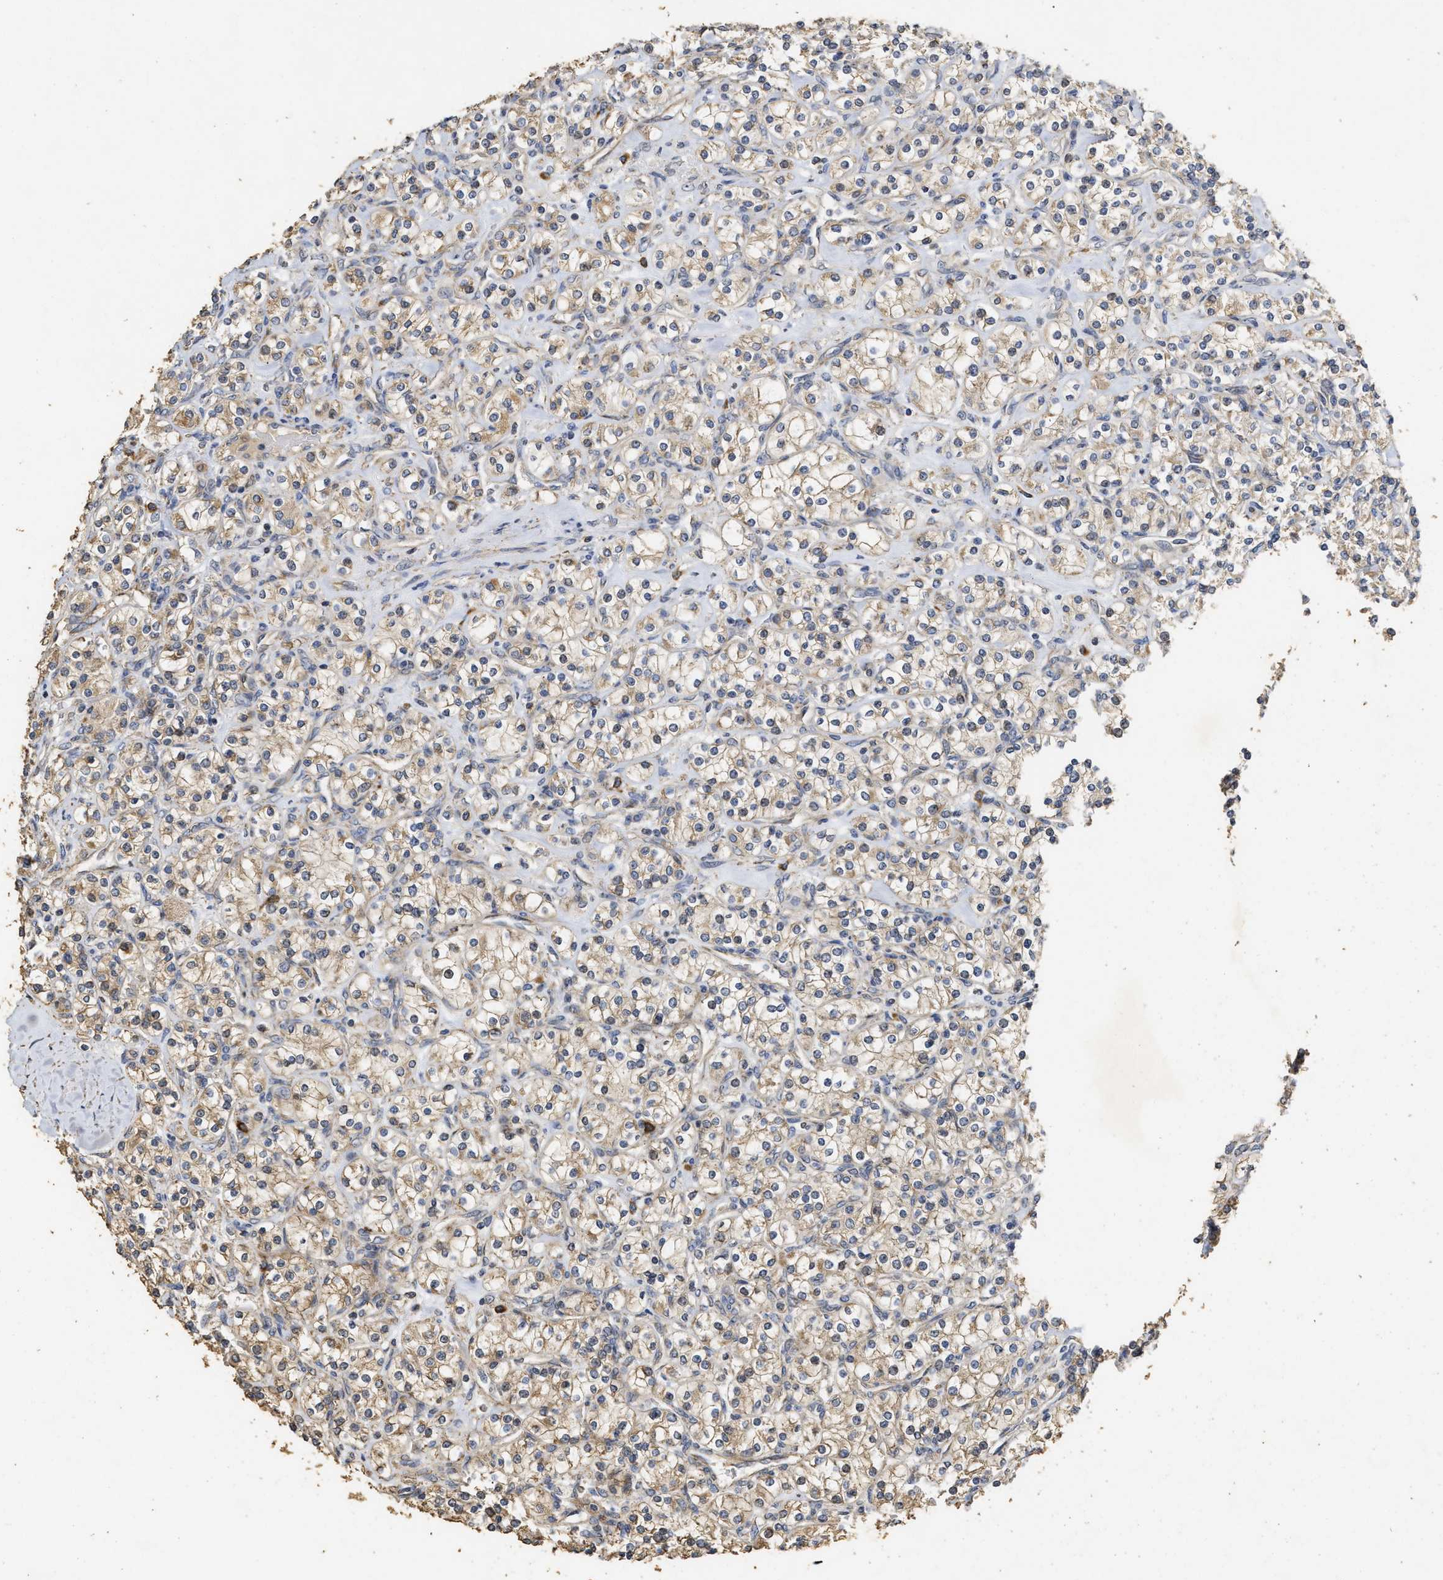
{"staining": {"intensity": "weak", "quantity": ">75%", "location": "cytoplasmic/membranous"}, "tissue": "renal cancer", "cell_type": "Tumor cells", "image_type": "cancer", "snomed": [{"axis": "morphology", "description": "Adenocarcinoma, NOS"}, {"axis": "topography", "description": "Kidney"}], "caption": "High-magnification brightfield microscopy of adenocarcinoma (renal) stained with DAB (3,3'-diaminobenzidine) (brown) and counterstained with hematoxylin (blue). tumor cells exhibit weak cytoplasmic/membranous staining is appreciated in about>75% of cells.", "gene": "NAV1", "patient": {"sex": "male", "age": 77}}